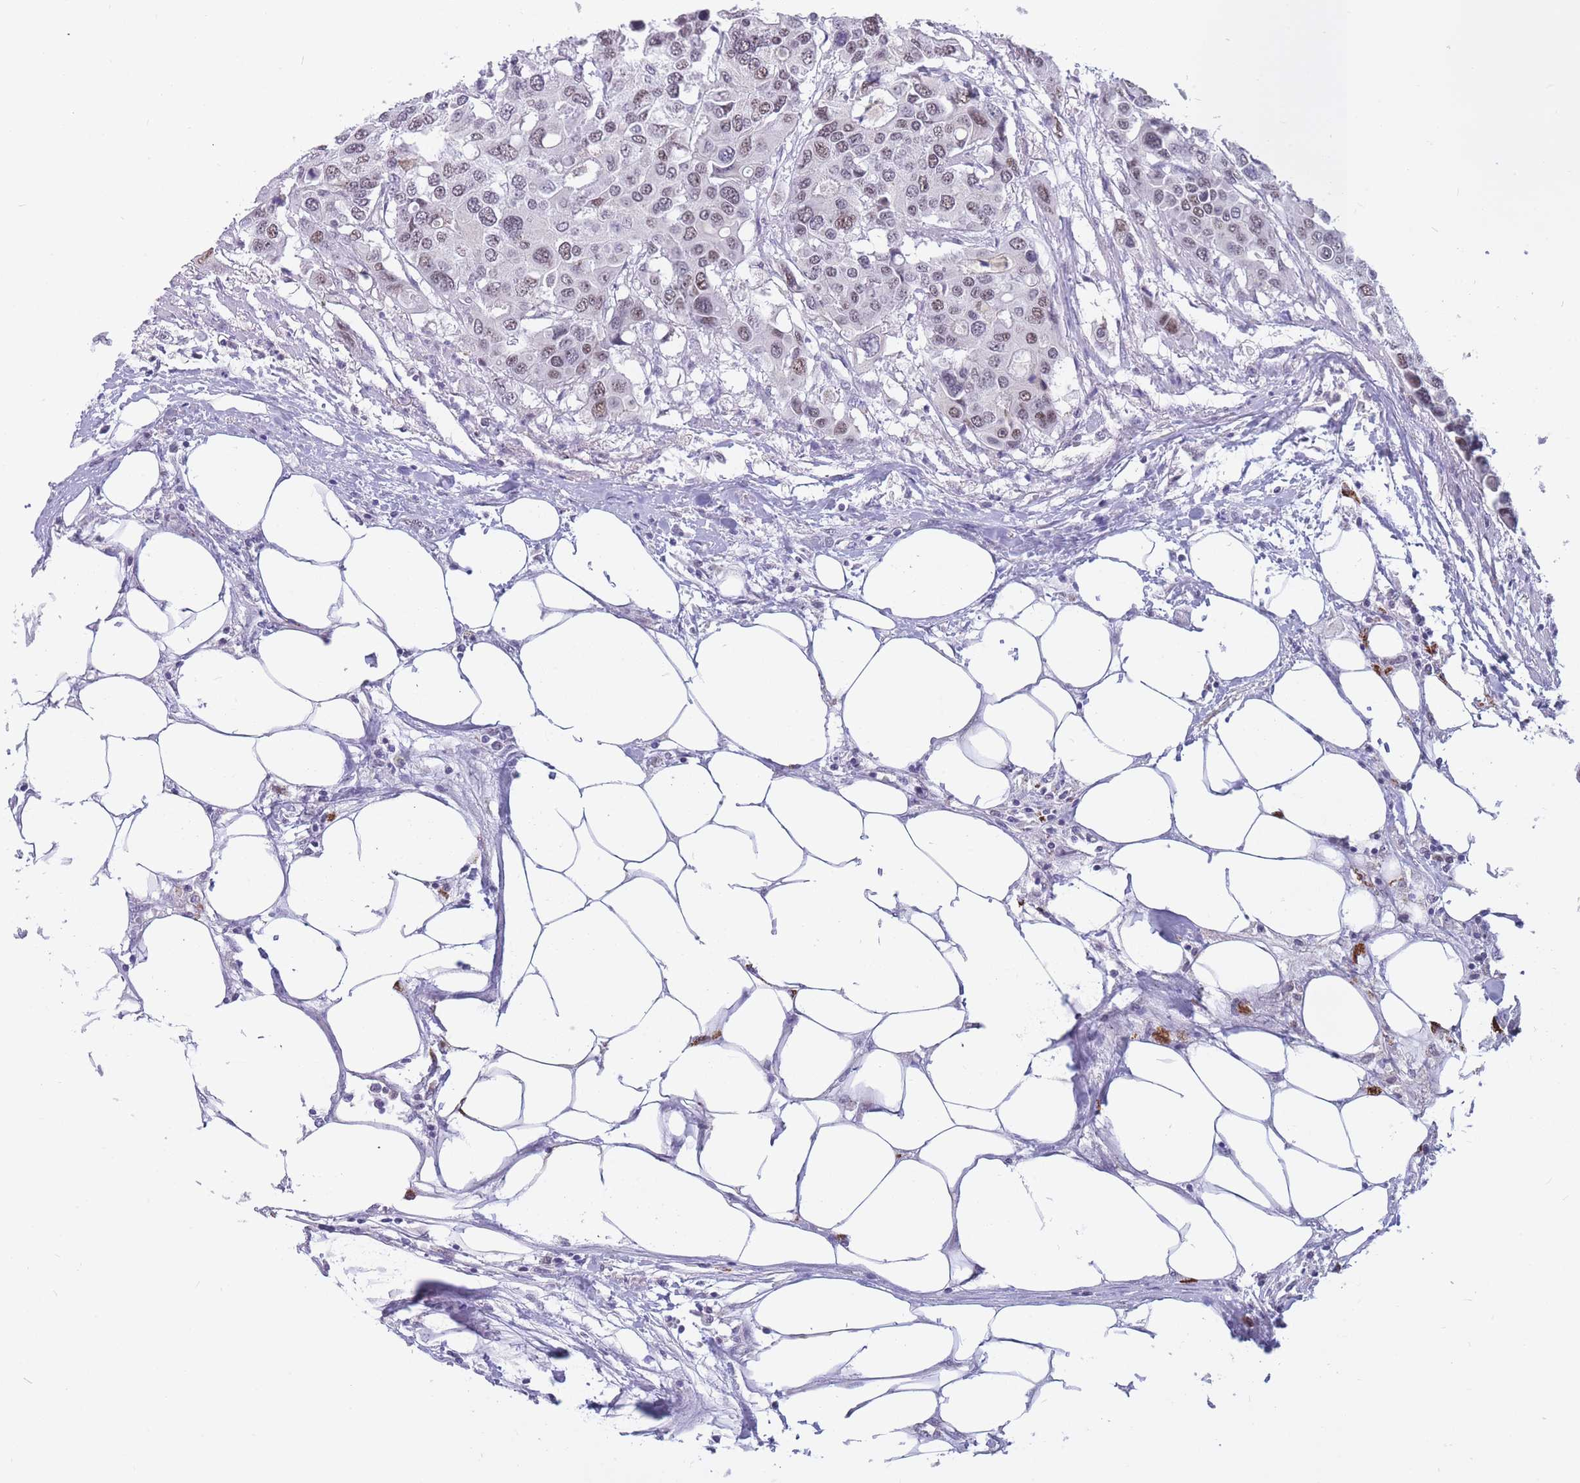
{"staining": {"intensity": "moderate", "quantity": "<25%", "location": "nuclear"}, "tissue": "colorectal cancer", "cell_type": "Tumor cells", "image_type": "cancer", "snomed": [{"axis": "morphology", "description": "Adenocarcinoma, NOS"}, {"axis": "topography", "description": "Colon"}], "caption": "Colorectal cancer (adenocarcinoma) tissue displays moderate nuclear staining in about <25% of tumor cells, visualized by immunohistochemistry.", "gene": "BOP1", "patient": {"sex": "male", "age": 77}}